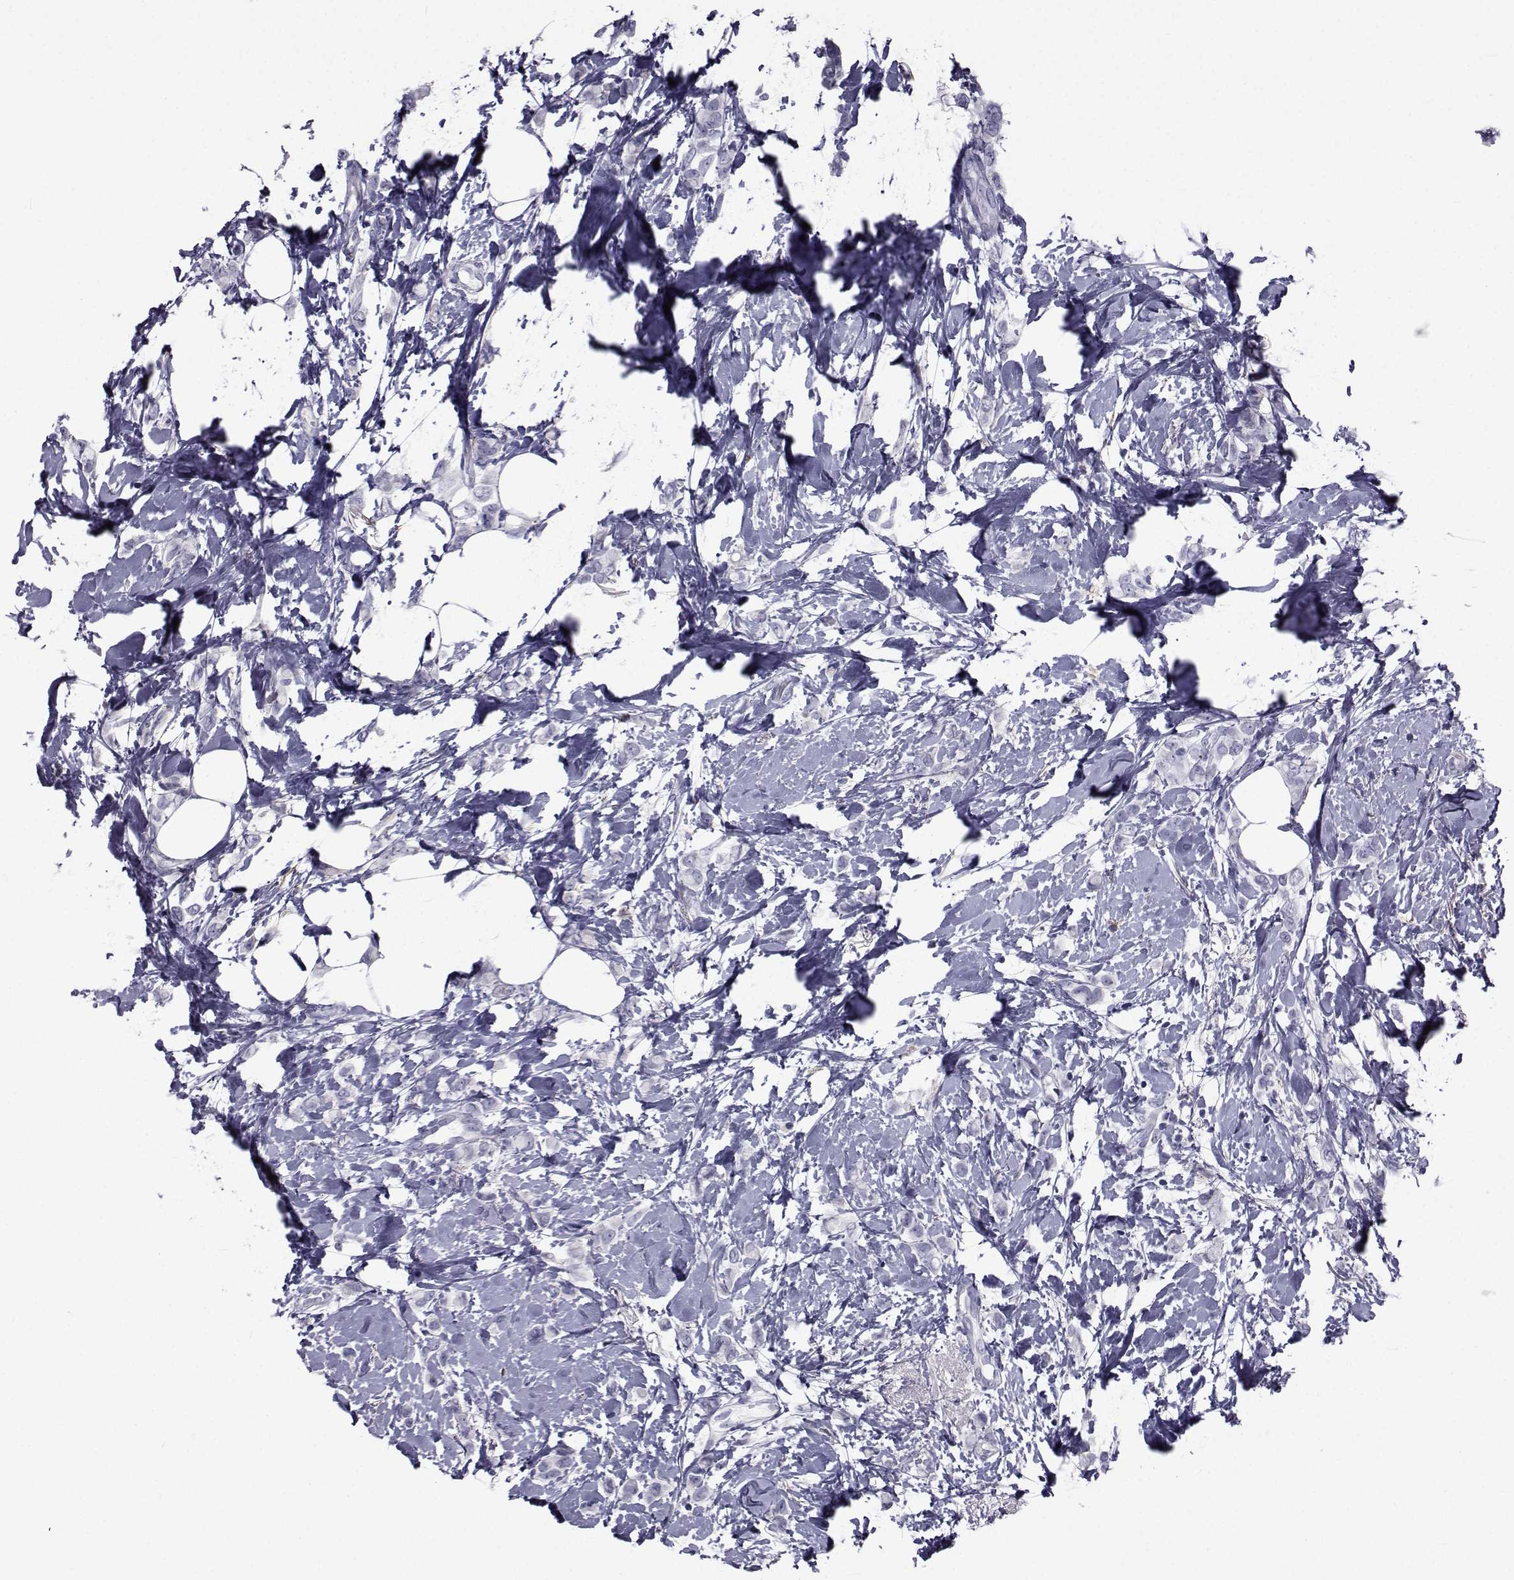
{"staining": {"intensity": "negative", "quantity": "none", "location": "none"}, "tissue": "breast cancer", "cell_type": "Tumor cells", "image_type": "cancer", "snomed": [{"axis": "morphology", "description": "Lobular carcinoma"}, {"axis": "topography", "description": "Breast"}], "caption": "Histopathology image shows no protein staining in tumor cells of breast cancer (lobular carcinoma) tissue. (DAB (3,3'-diaminobenzidine) immunohistochemistry (IHC), high magnification).", "gene": "FDXR", "patient": {"sex": "female", "age": 66}}